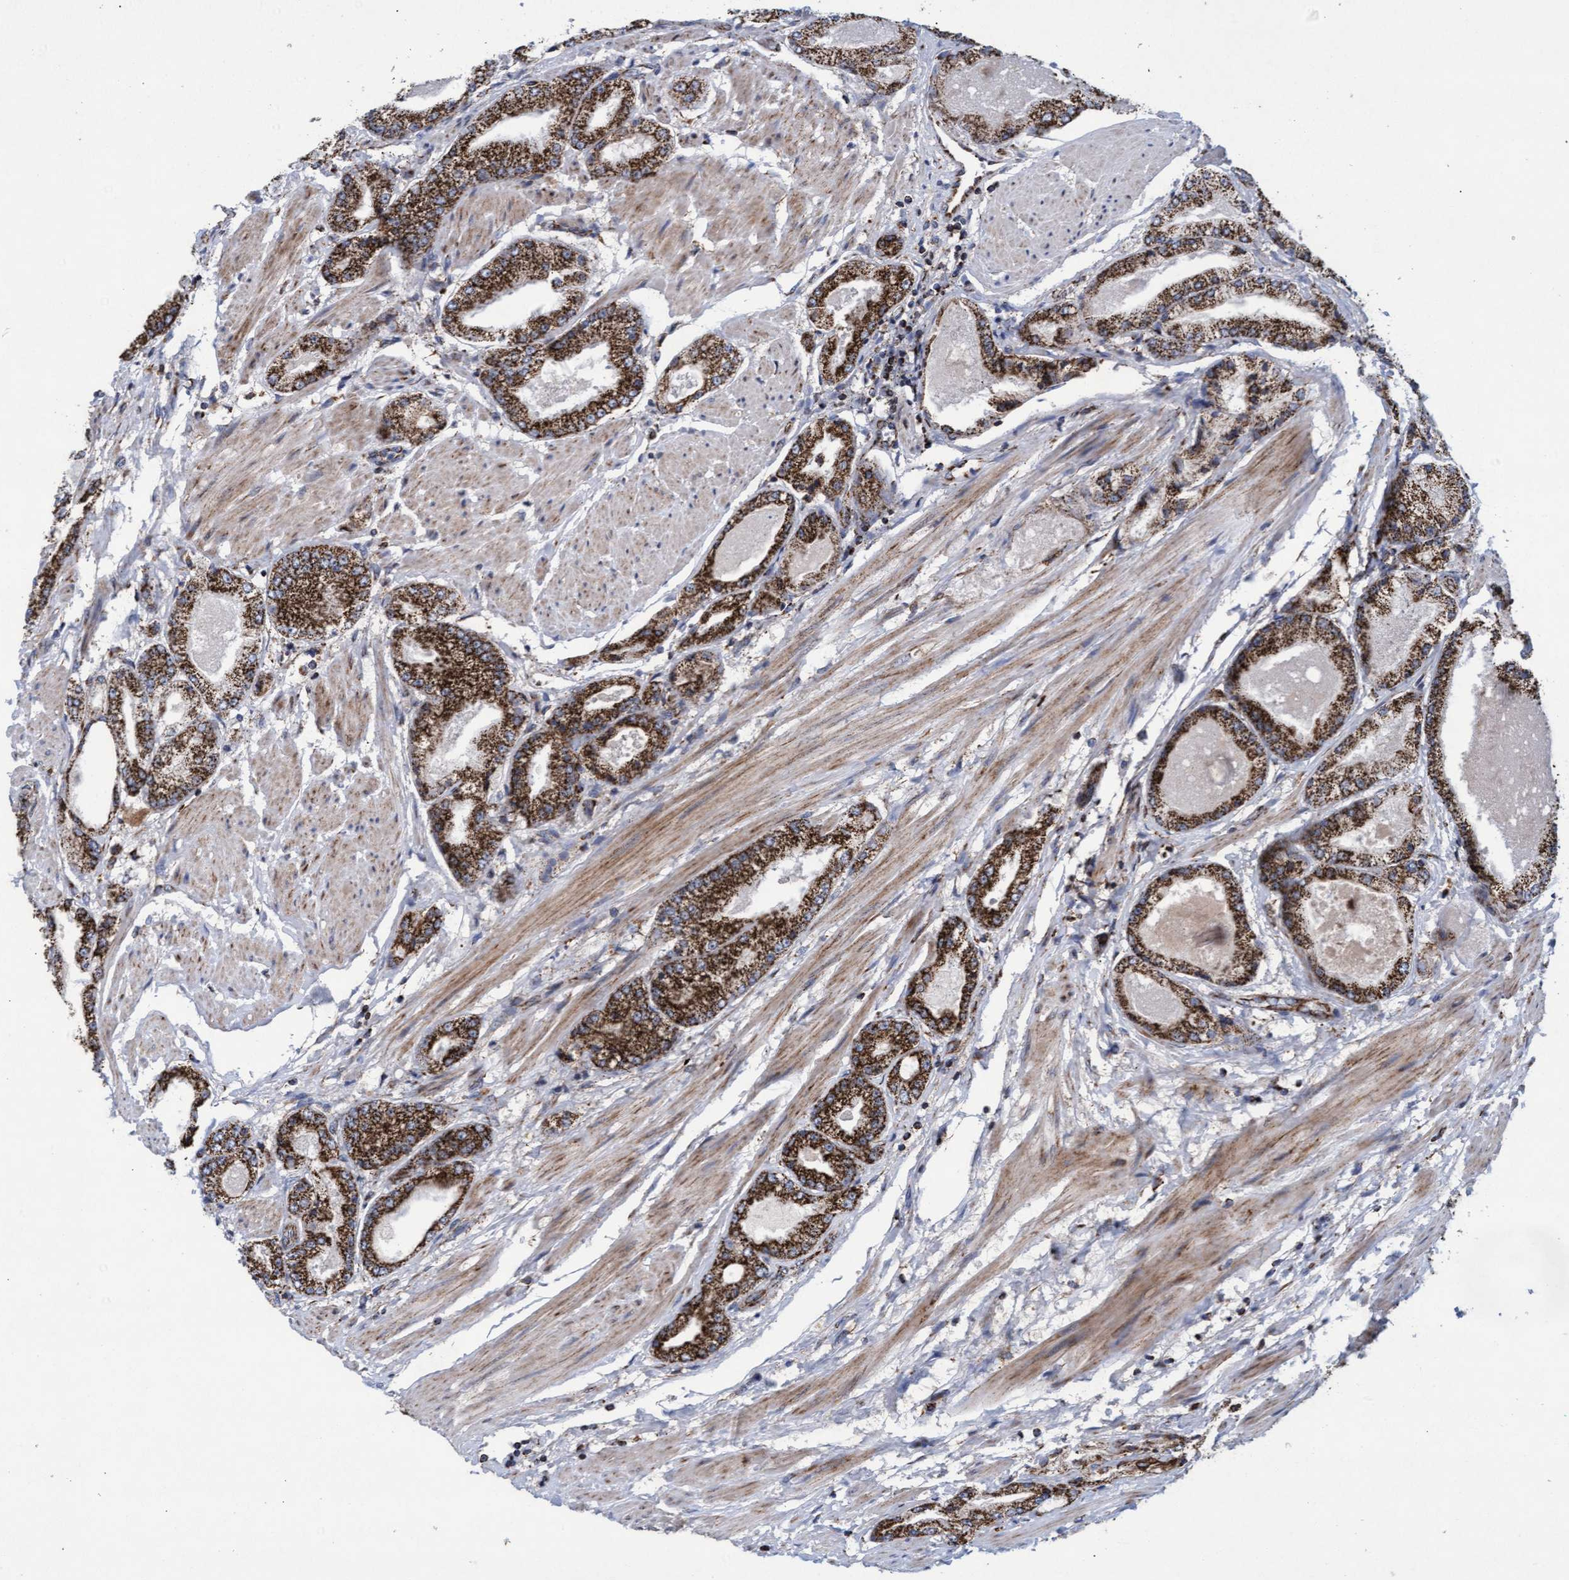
{"staining": {"intensity": "strong", "quantity": ">75%", "location": "cytoplasmic/membranous"}, "tissue": "prostate cancer", "cell_type": "Tumor cells", "image_type": "cancer", "snomed": [{"axis": "morphology", "description": "Adenocarcinoma, High grade"}, {"axis": "topography", "description": "Prostate"}], "caption": "Protein expression analysis of human prostate high-grade adenocarcinoma reveals strong cytoplasmic/membranous staining in about >75% of tumor cells.", "gene": "MRPL38", "patient": {"sex": "male", "age": 50}}